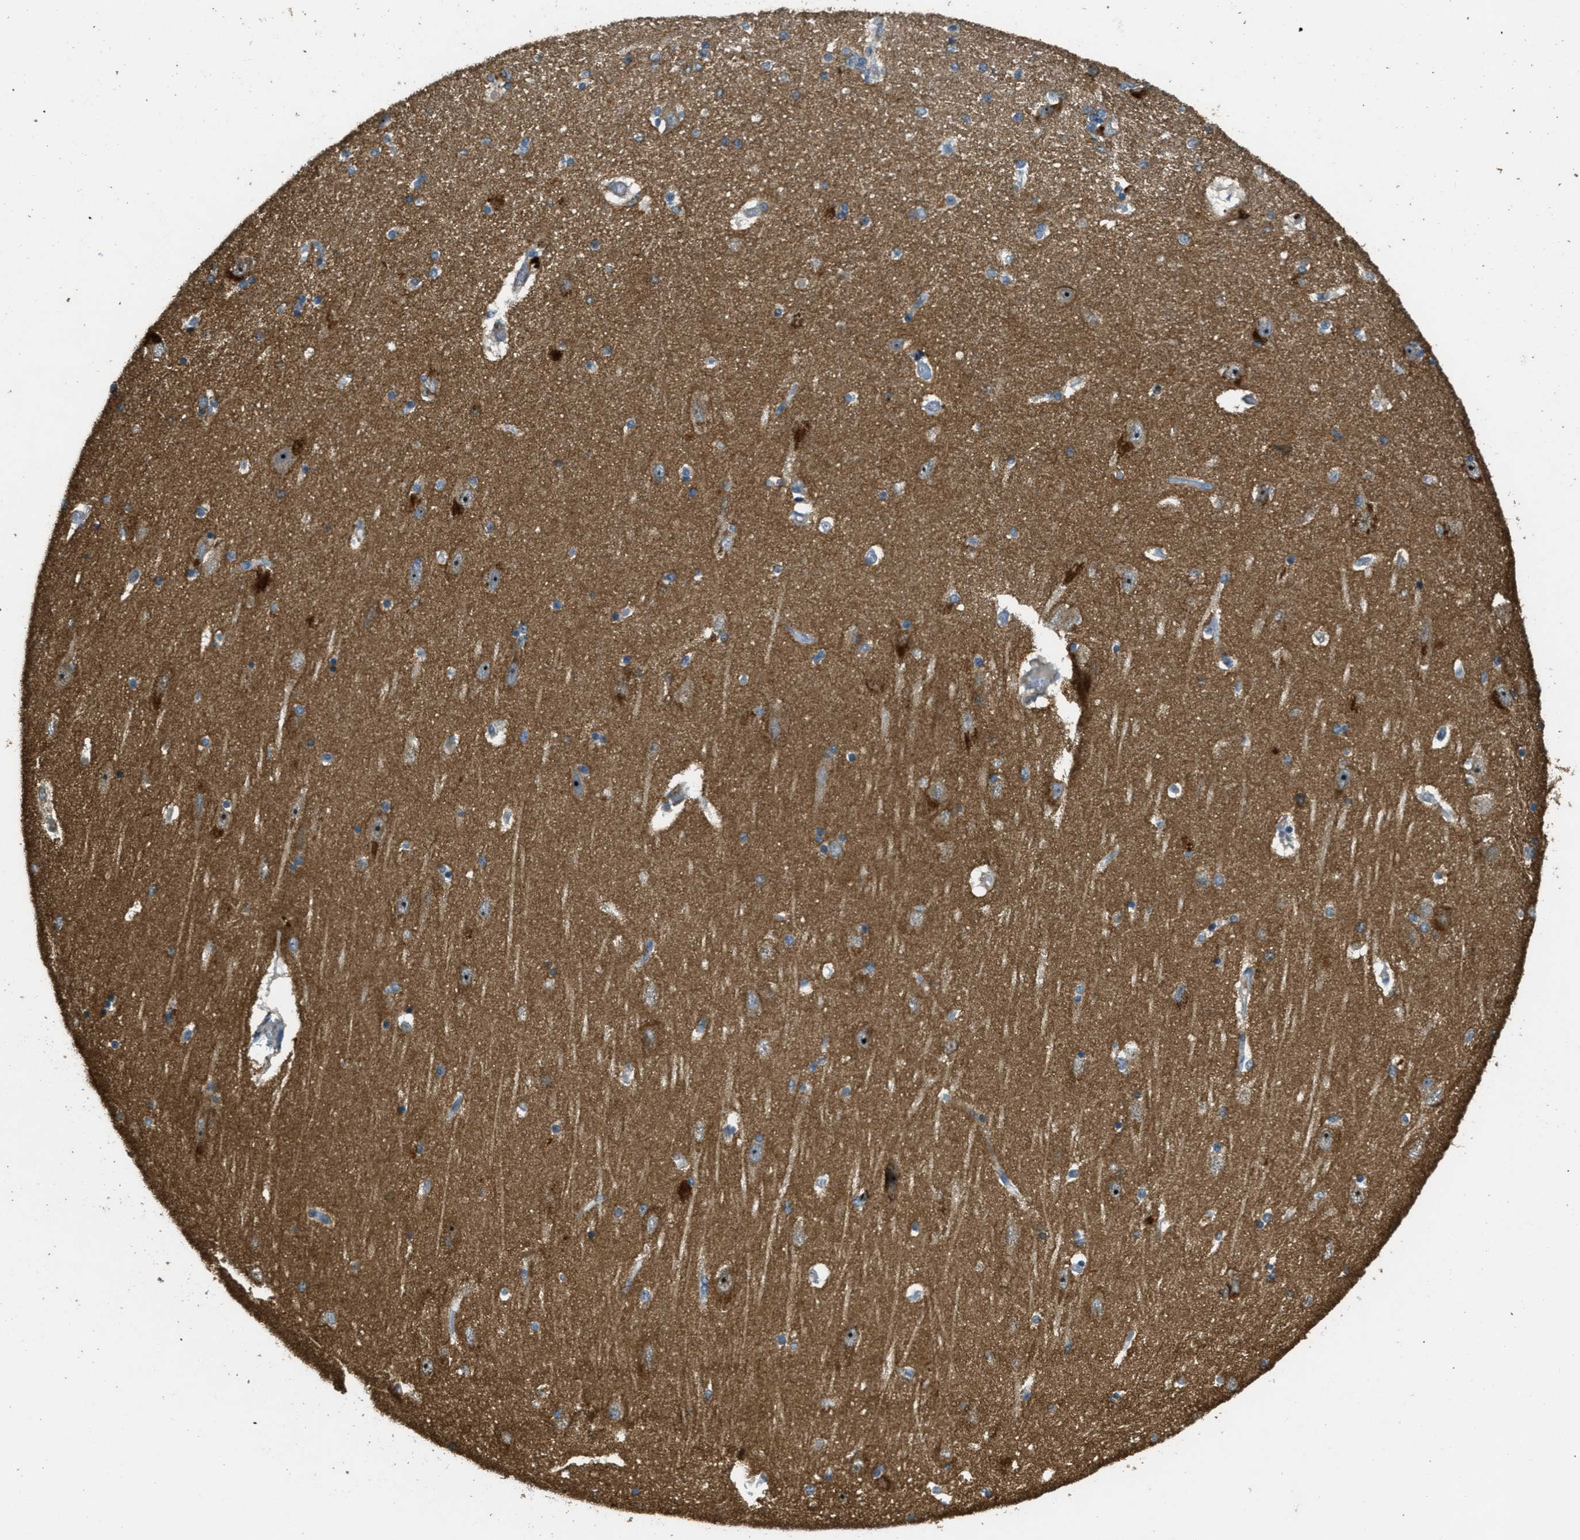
{"staining": {"intensity": "moderate", "quantity": "25%-75%", "location": "cytoplasmic/membranous"}, "tissue": "hippocampus", "cell_type": "Glial cells", "image_type": "normal", "snomed": [{"axis": "morphology", "description": "Normal tissue, NOS"}, {"axis": "topography", "description": "Hippocampus"}], "caption": "The micrograph displays immunohistochemical staining of normal hippocampus. There is moderate cytoplasmic/membranous positivity is present in approximately 25%-75% of glial cells. Ihc stains the protein of interest in brown and the nuclei are stained blue.", "gene": "OSMR", "patient": {"sex": "female", "age": 54}}